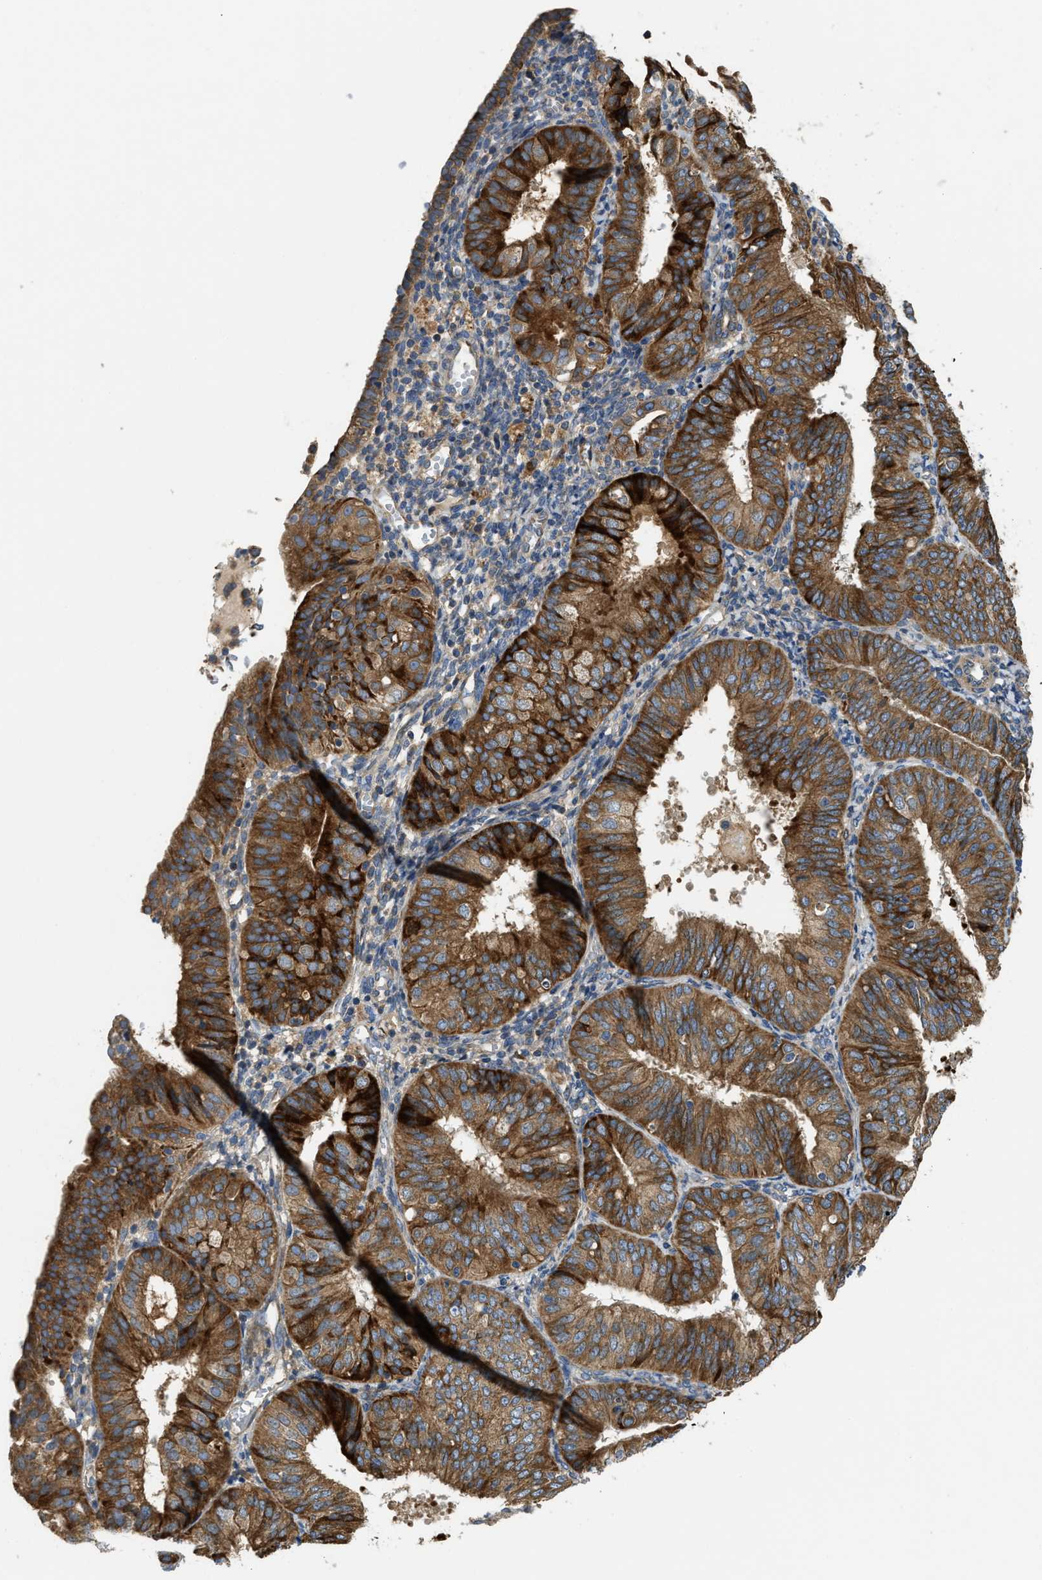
{"staining": {"intensity": "strong", "quantity": ">75%", "location": "cytoplasmic/membranous"}, "tissue": "endometrial cancer", "cell_type": "Tumor cells", "image_type": "cancer", "snomed": [{"axis": "morphology", "description": "Adenocarcinoma, NOS"}, {"axis": "topography", "description": "Endometrium"}], "caption": "Endometrial cancer (adenocarcinoma) stained with immunohistochemistry (IHC) reveals strong cytoplasmic/membranous positivity in about >75% of tumor cells.", "gene": "TMEM68", "patient": {"sex": "female", "age": 58}}